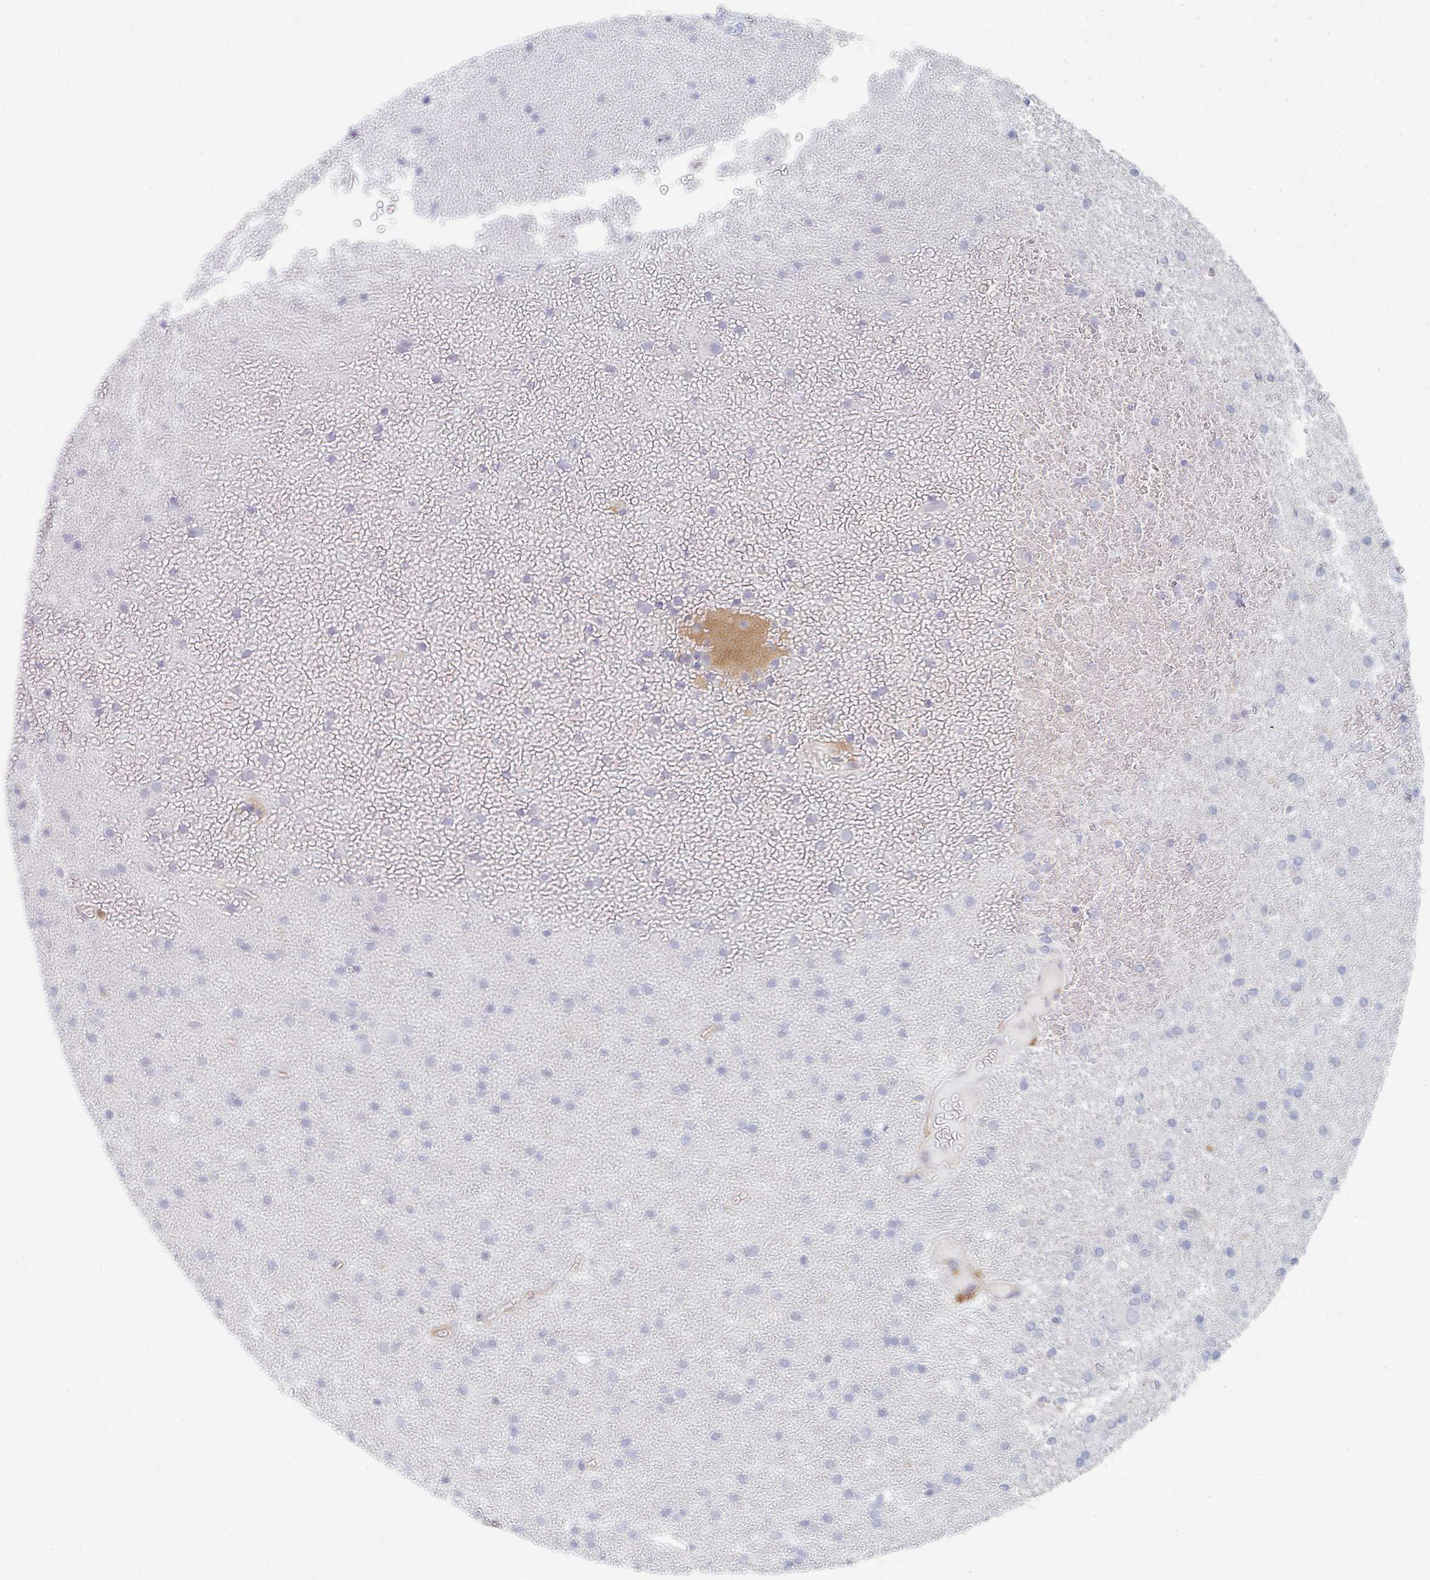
{"staining": {"intensity": "negative", "quantity": "none", "location": "none"}, "tissue": "glioma", "cell_type": "Tumor cells", "image_type": "cancer", "snomed": [{"axis": "morphology", "description": "Glioma, malignant, High grade"}, {"axis": "topography", "description": "Brain"}], "caption": "Immunohistochemistry photomicrograph of human malignant glioma (high-grade) stained for a protein (brown), which demonstrates no staining in tumor cells.", "gene": "DAB2", "patient": {"sex": "female", "age": 50}}